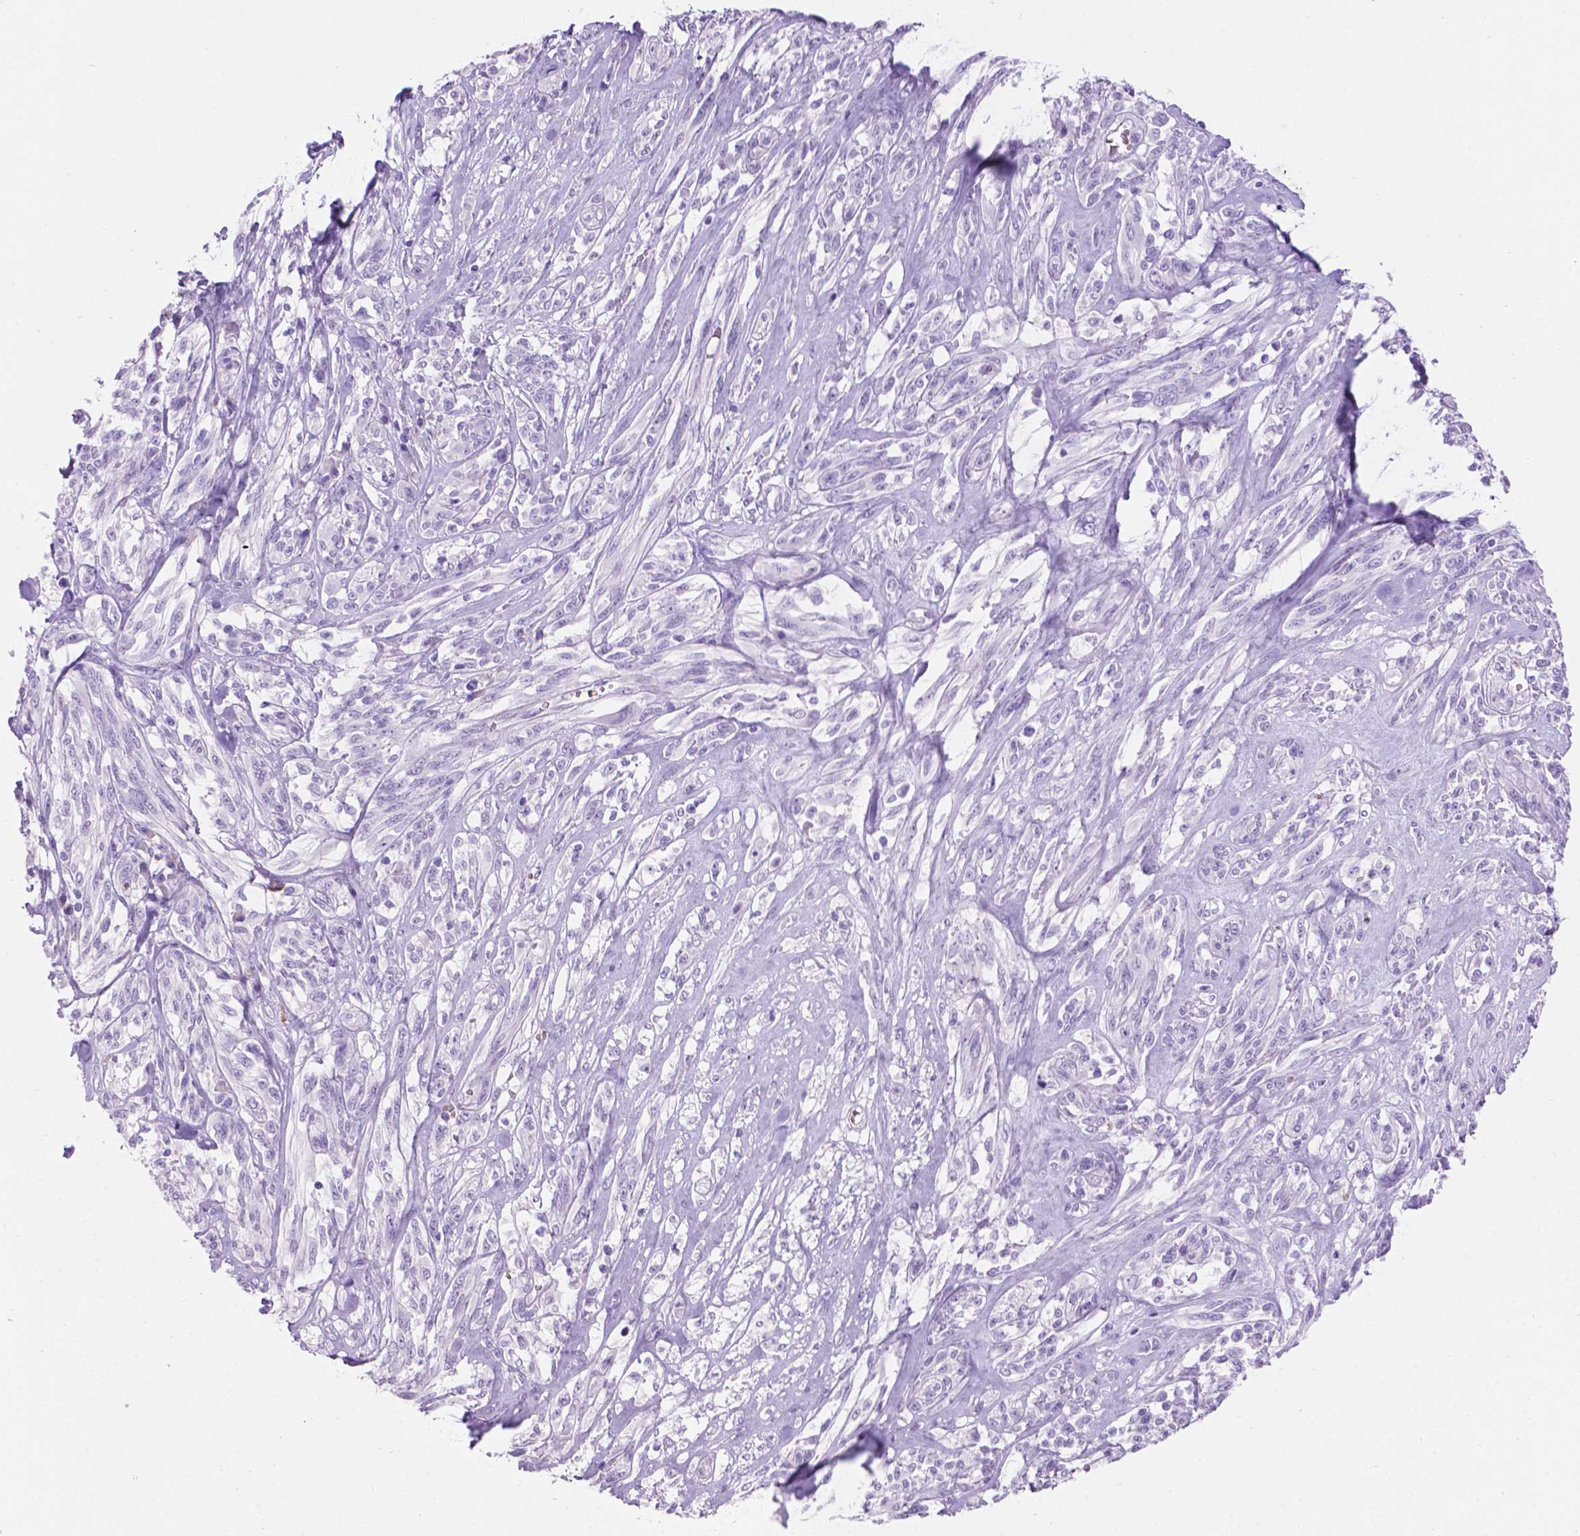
{"staining": {"intensity": "negative", "quantity": "none", "location": "none"}, "tissue": "melanoma", "cell_type": "Tumor cells", "image_type": "cancer", "snomed": [{"axis": "morphology", "description": "Malignant melanoma, NOS"}, {"axis": "topography", "description": "Skin"}], "caption": "Protein analysis of melanoma displays no significant positivity in tumor cells.", "gene": "GRIN2B", "patient": {"sex": "female", "age": 91}}